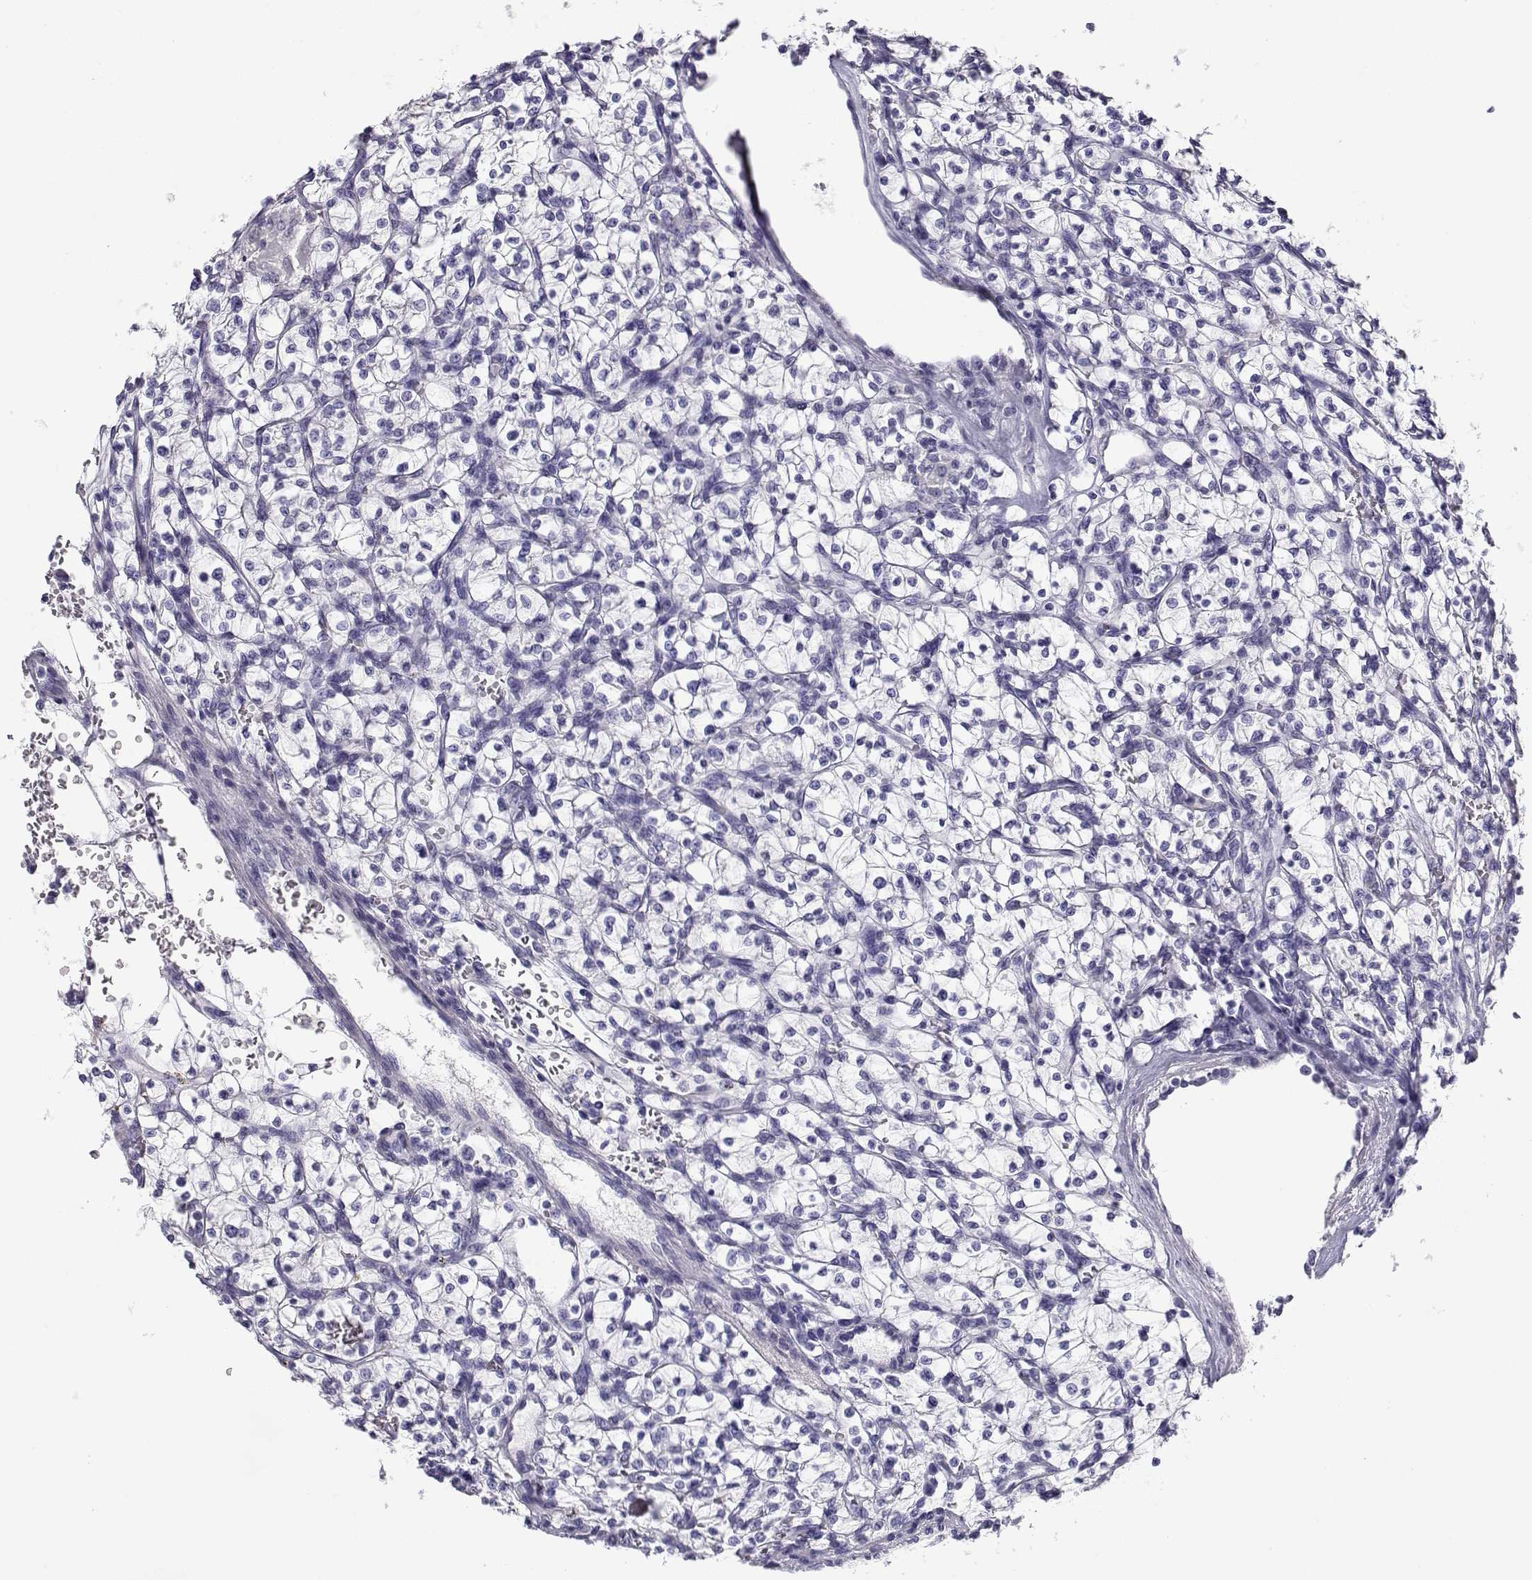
{"staining": {"intensity": "negative", "quantity": "none", "location": "none"}, "tissue": "renal cancer", "cell_type": "Tumor cells", "image_type": "cancer", "snomed": [{"axis": "morphology", "description": "Adenocarcinoma, NOS"}, {"axis": "topography", "description": "Kidney"}], "caption": "Tumor cells are negative for protein expression in human adenocarcinoma (renal). (DAB IHC visualized using brightfield microscopy, high magnification).", "gene": "RHOXF2", "patient": {"sex": "female", "age": 64}}